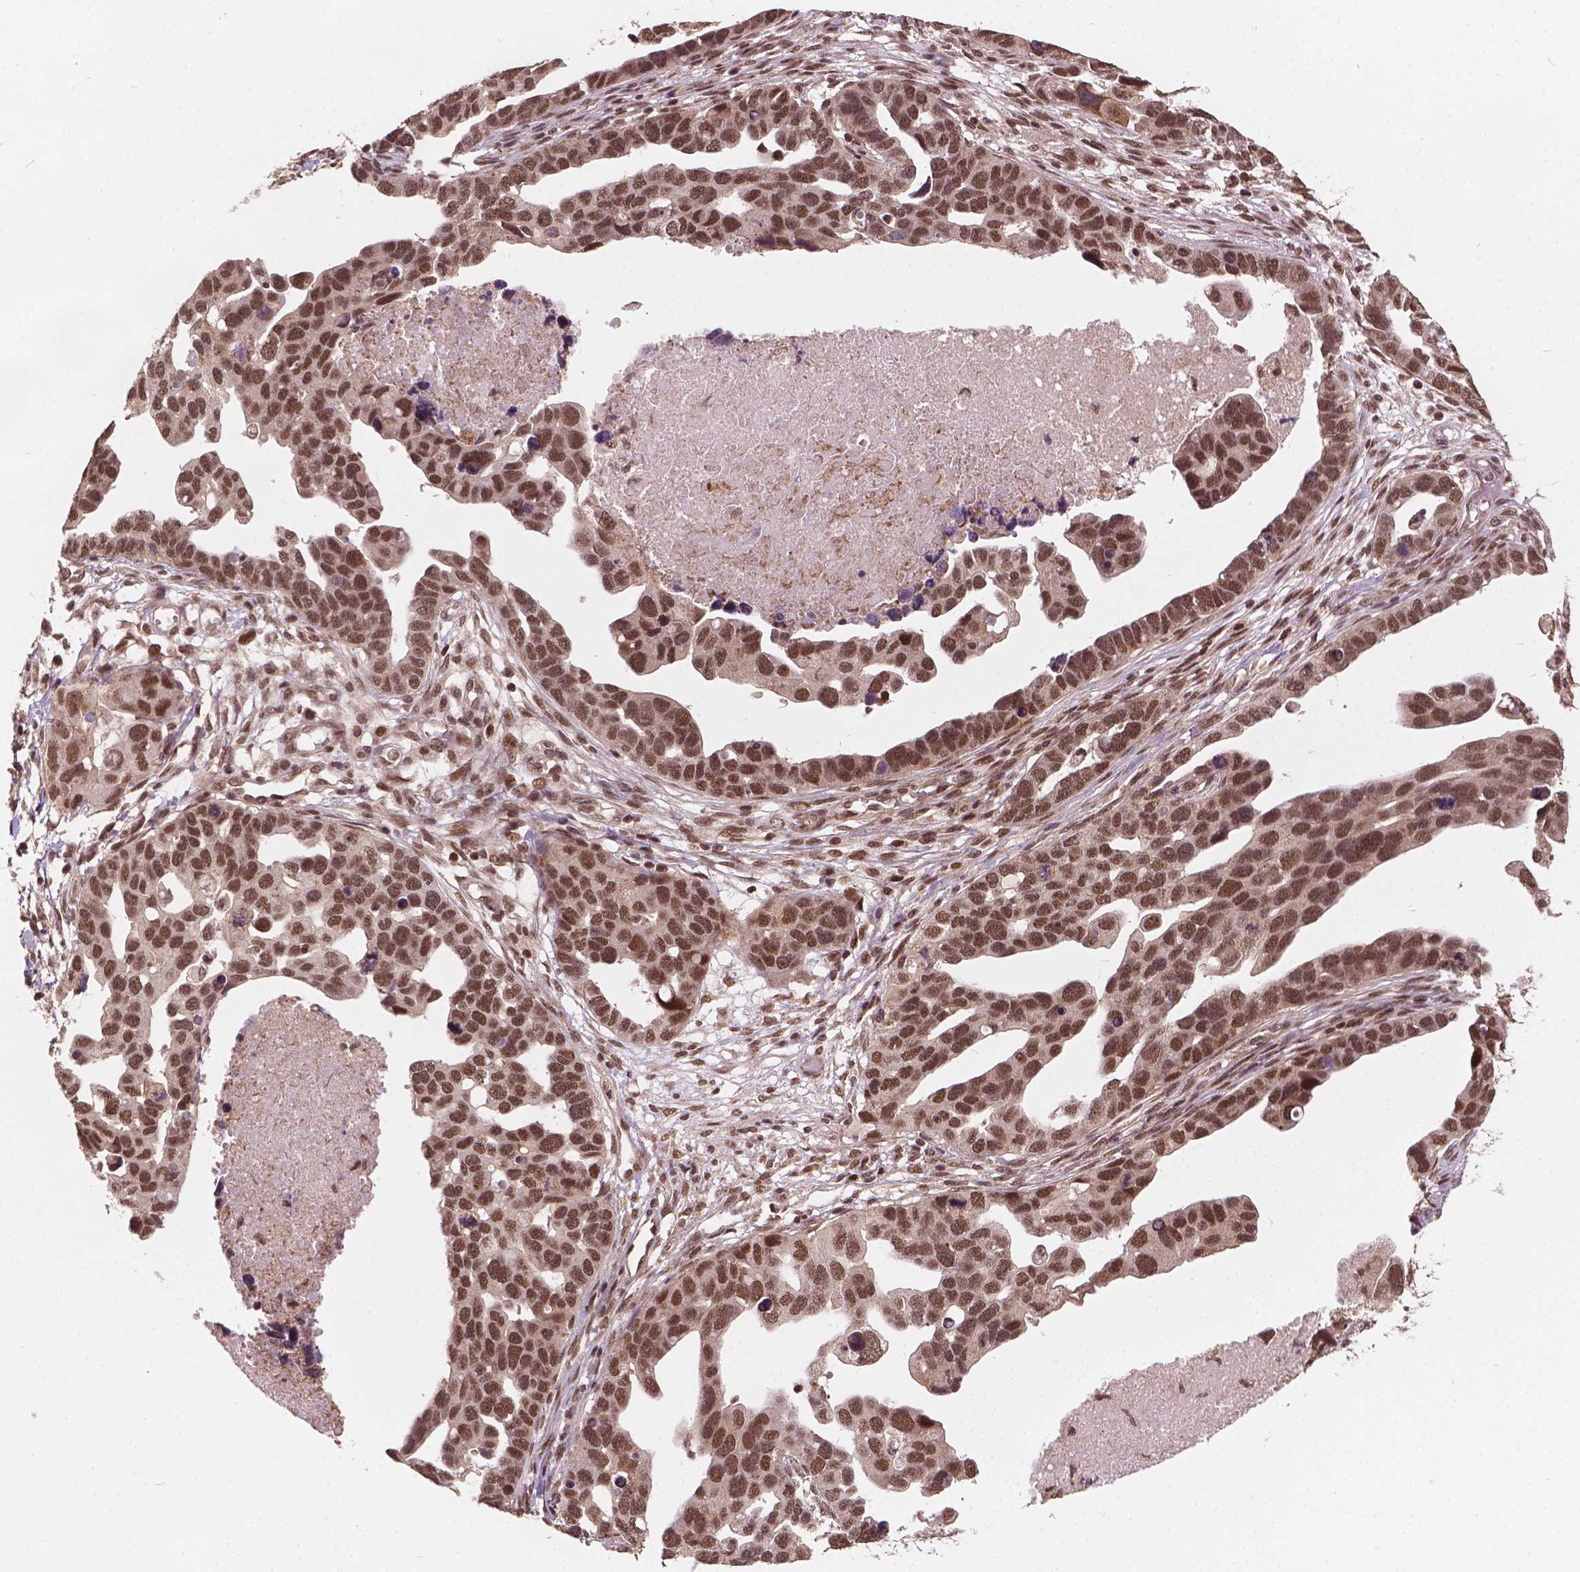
{"staining": {"intensity": "moderate", "quantity": ">75%", "location": "nuclear"}, "tissue": "ovarian cancer", "cell_type": "Tumor cells", "image_type": "cancer", "snomed": [{"axis": "morphology", "description": "Cystadenocarcinoma, serous, NOS"}, {"axis": "topography", "description": "Ovary"}], "caption": "Ovarian cancer stained with a protein marker displays moderate staining in tumor cells.", "gene": "GPS2", "patient": {"sex": "female", "age": 54}}